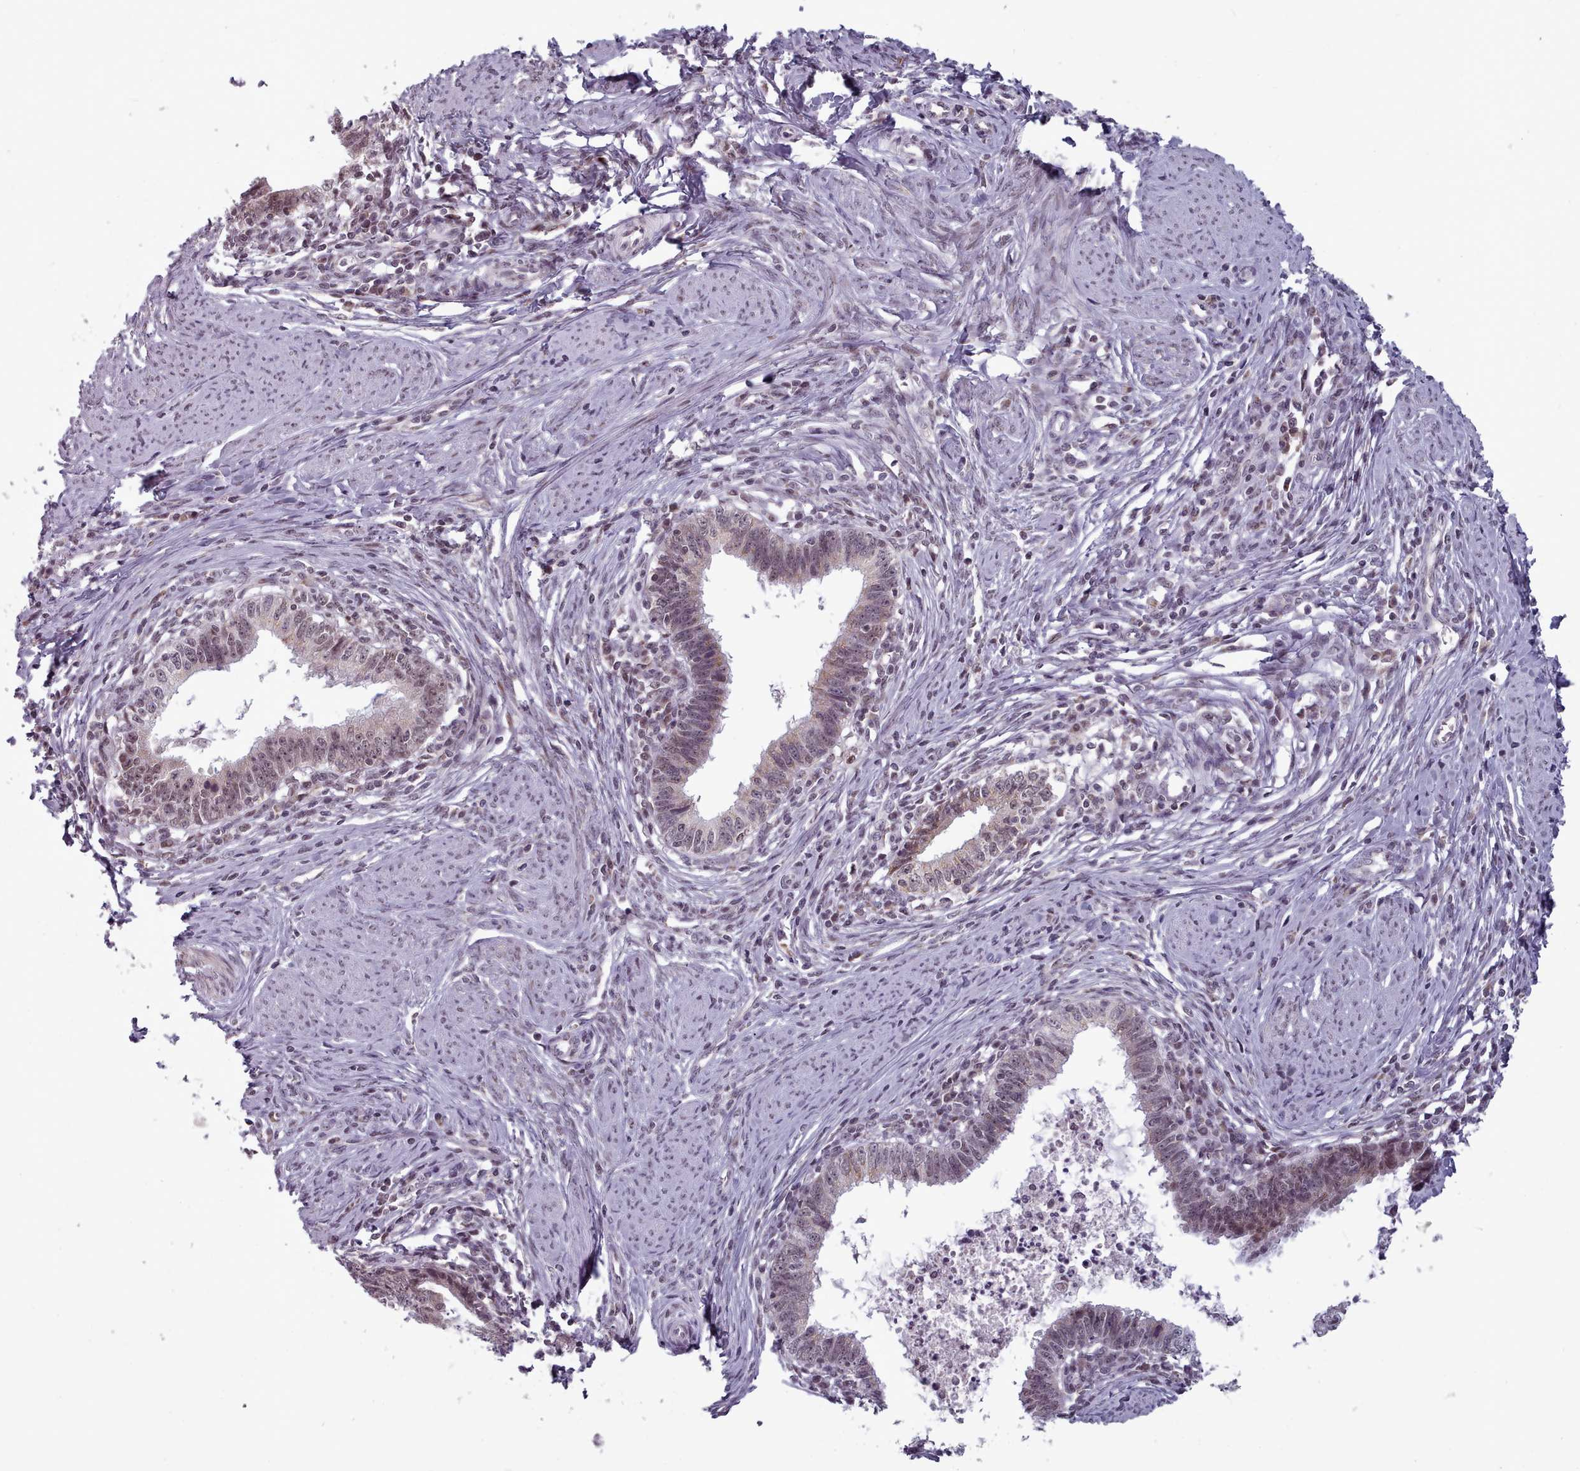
{"staining": {"intensity": "moderate", "quantity": ">75%", "location": "nuclear"}, "tissue": "cervical cancer", "cell_type": "Tumor cells", "image_type": "cancer", "snomed": [{"axis": "morphology", "description": "Adenocarcinoma, NOS"}, {"axis": "topography", "description": "Cervix"}], "caption": "Cervical adenocarcinoma was stained to show a protein in brown. There is medium levels of moderate nuclear staining in approximately >75% of tumor cells.", "gene": "SRSF9", "patient": {"sex": "female", "age": 36}}